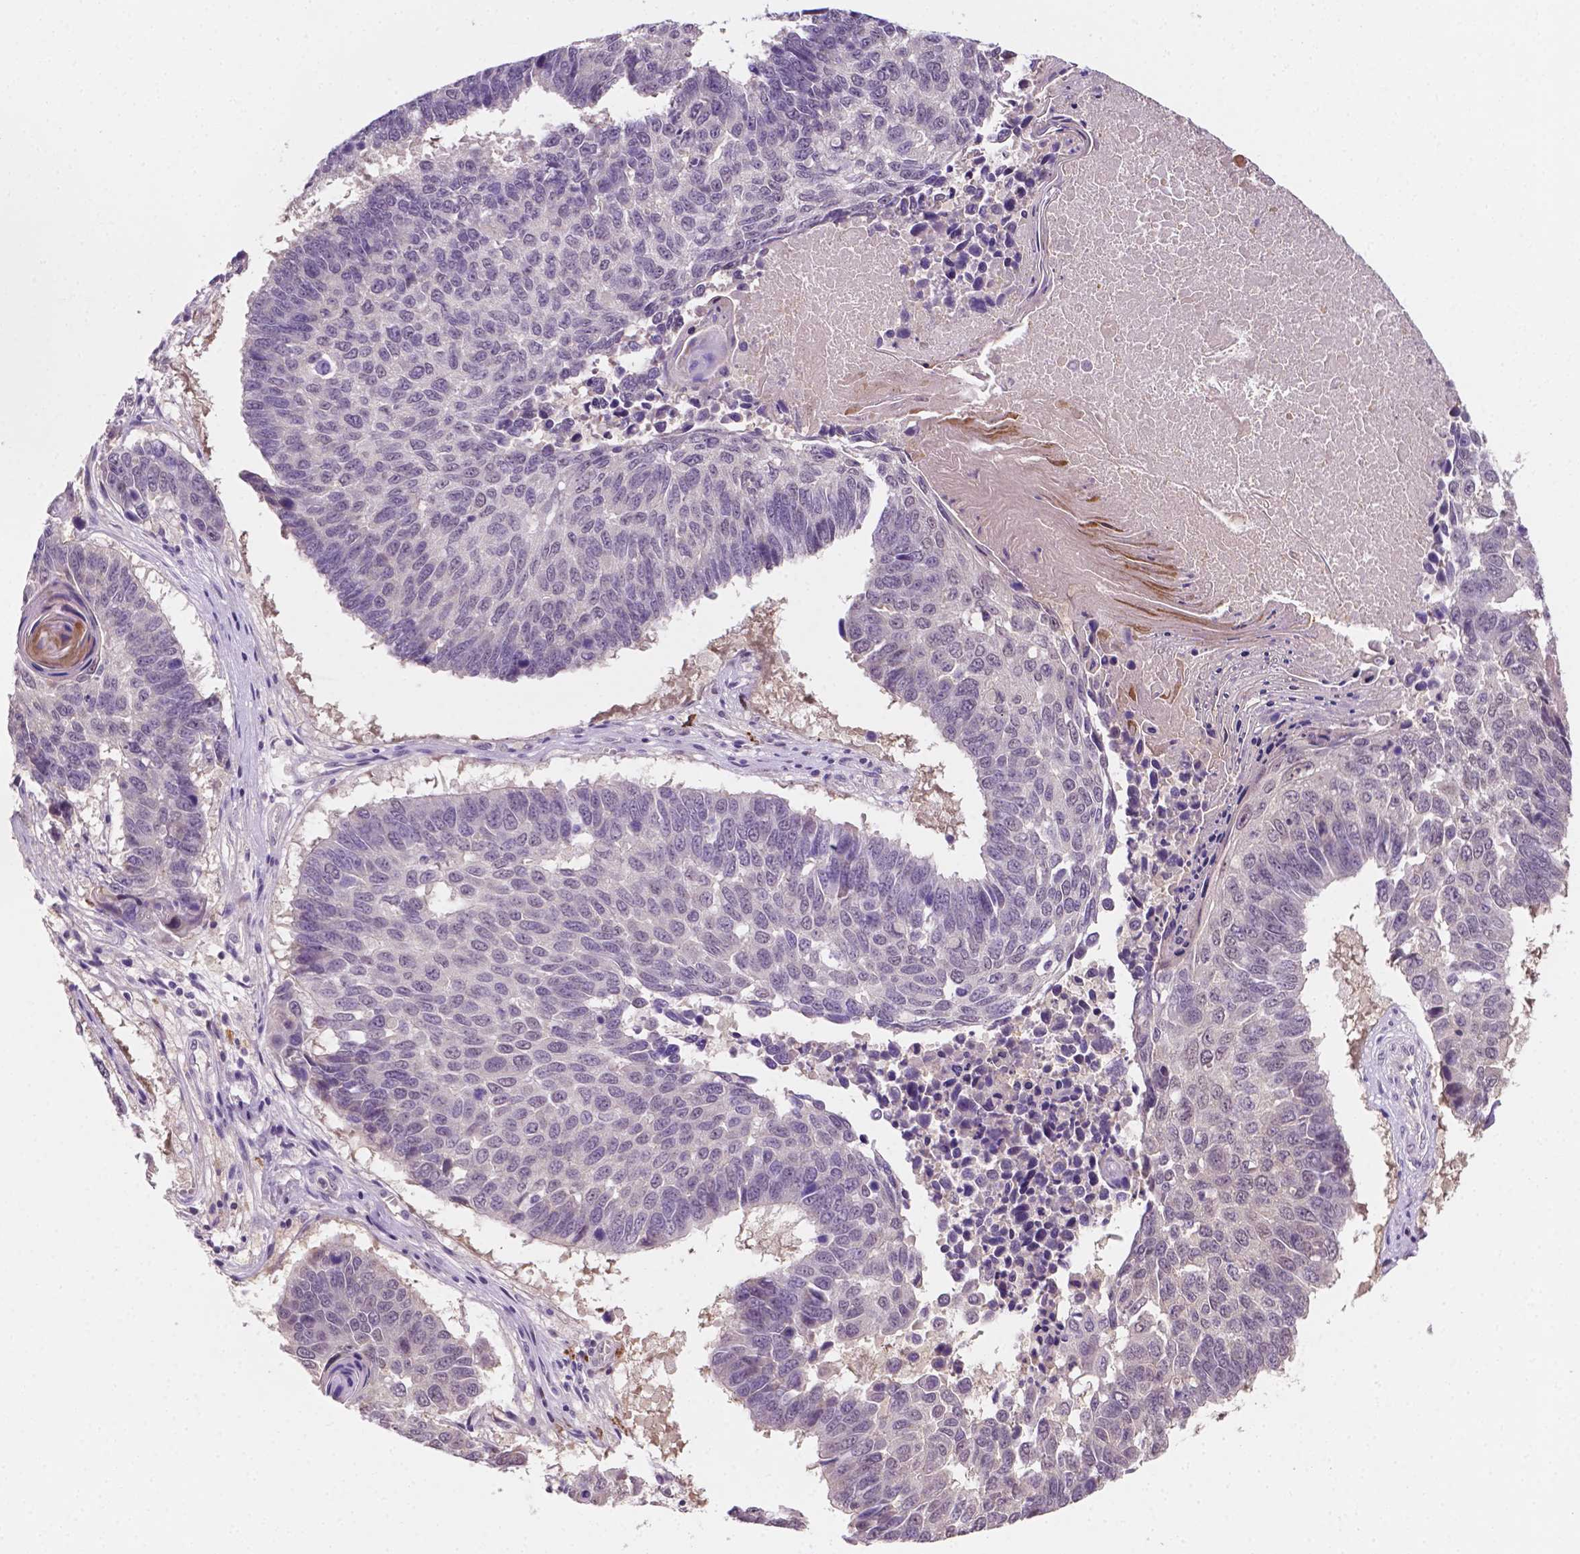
{"staining": {"intensity": "negative", "quantity": "none", "location": "none"}, "tissue": "lung cancer", "cell_type": "Tumor cells", "image_type": "cancer", "snomed": [{"axis": "morphology", "description": "Squamous cell carcinoma, NOS"}, {"axis": "topography", "description": "Lung"}], "caption": "This is an immunohistochemistry image of human lung squamous cell carcinoma. There is no expression in tumor cells.", "gene": "MROH6", "patient": {"sex": "male", "age": 73}}